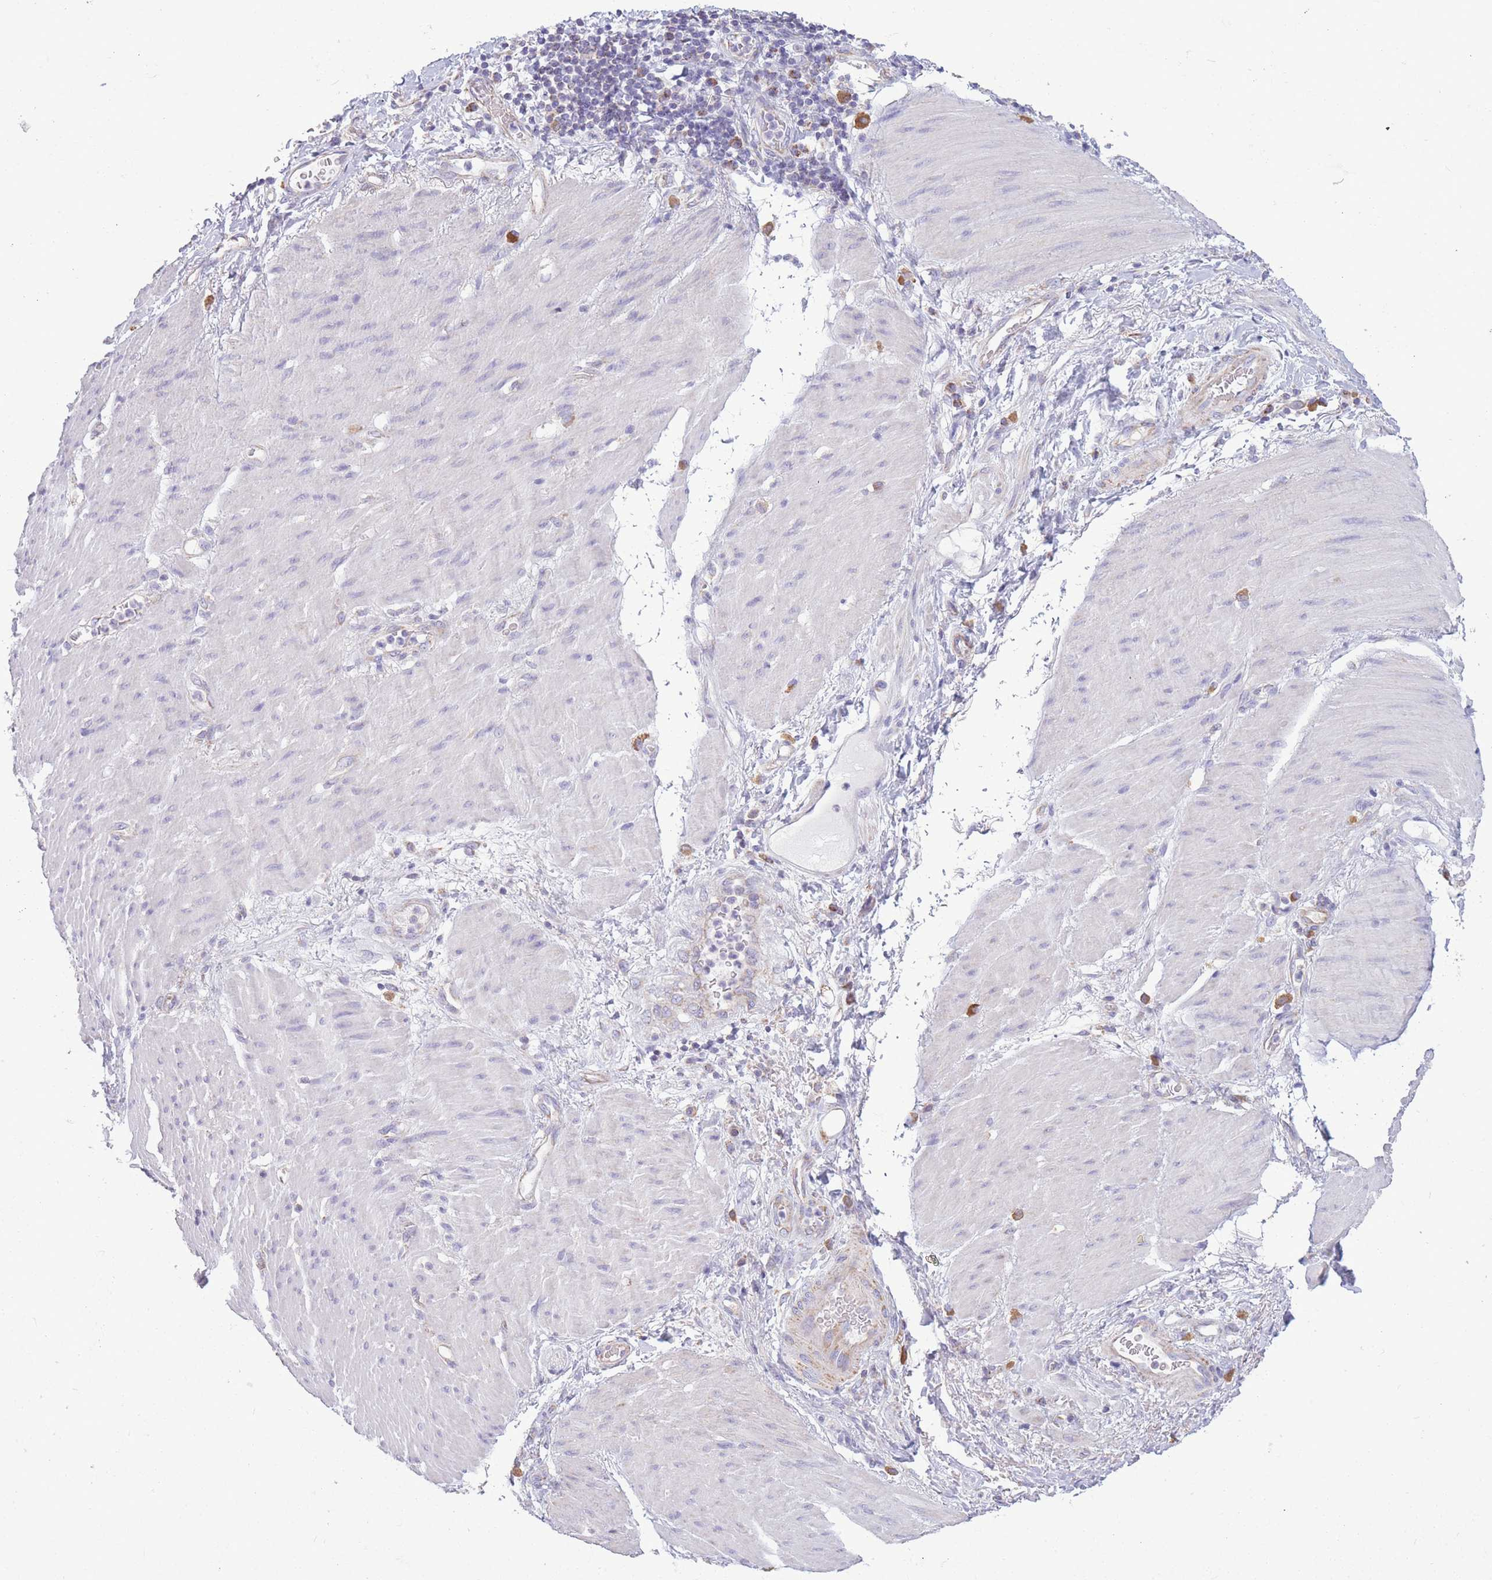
{"staining": {"intensity": "moderate", "quantity": "<25%", "location": "cytoplasmic/membranous"}, "tissue": "stomach cancer", "cell_type": "Tumor cells", "image_type": "cancer", "snomed": [{"axis": "morphology", "description": "Adenocarcinoma, NOS"}, {"axis": "topography", "description": "Stomach"}], "caption": "Stomach cancer was stained to show a protein in brown. There is low levels of moderate cytoplasmic/membranous positivity in about <25% of tumor cells. (brown staining indicates protein expression, while blue staining denotes nuclei).", "gene": "PDHA1", "patient": {"sex": "female", "age": 73}}